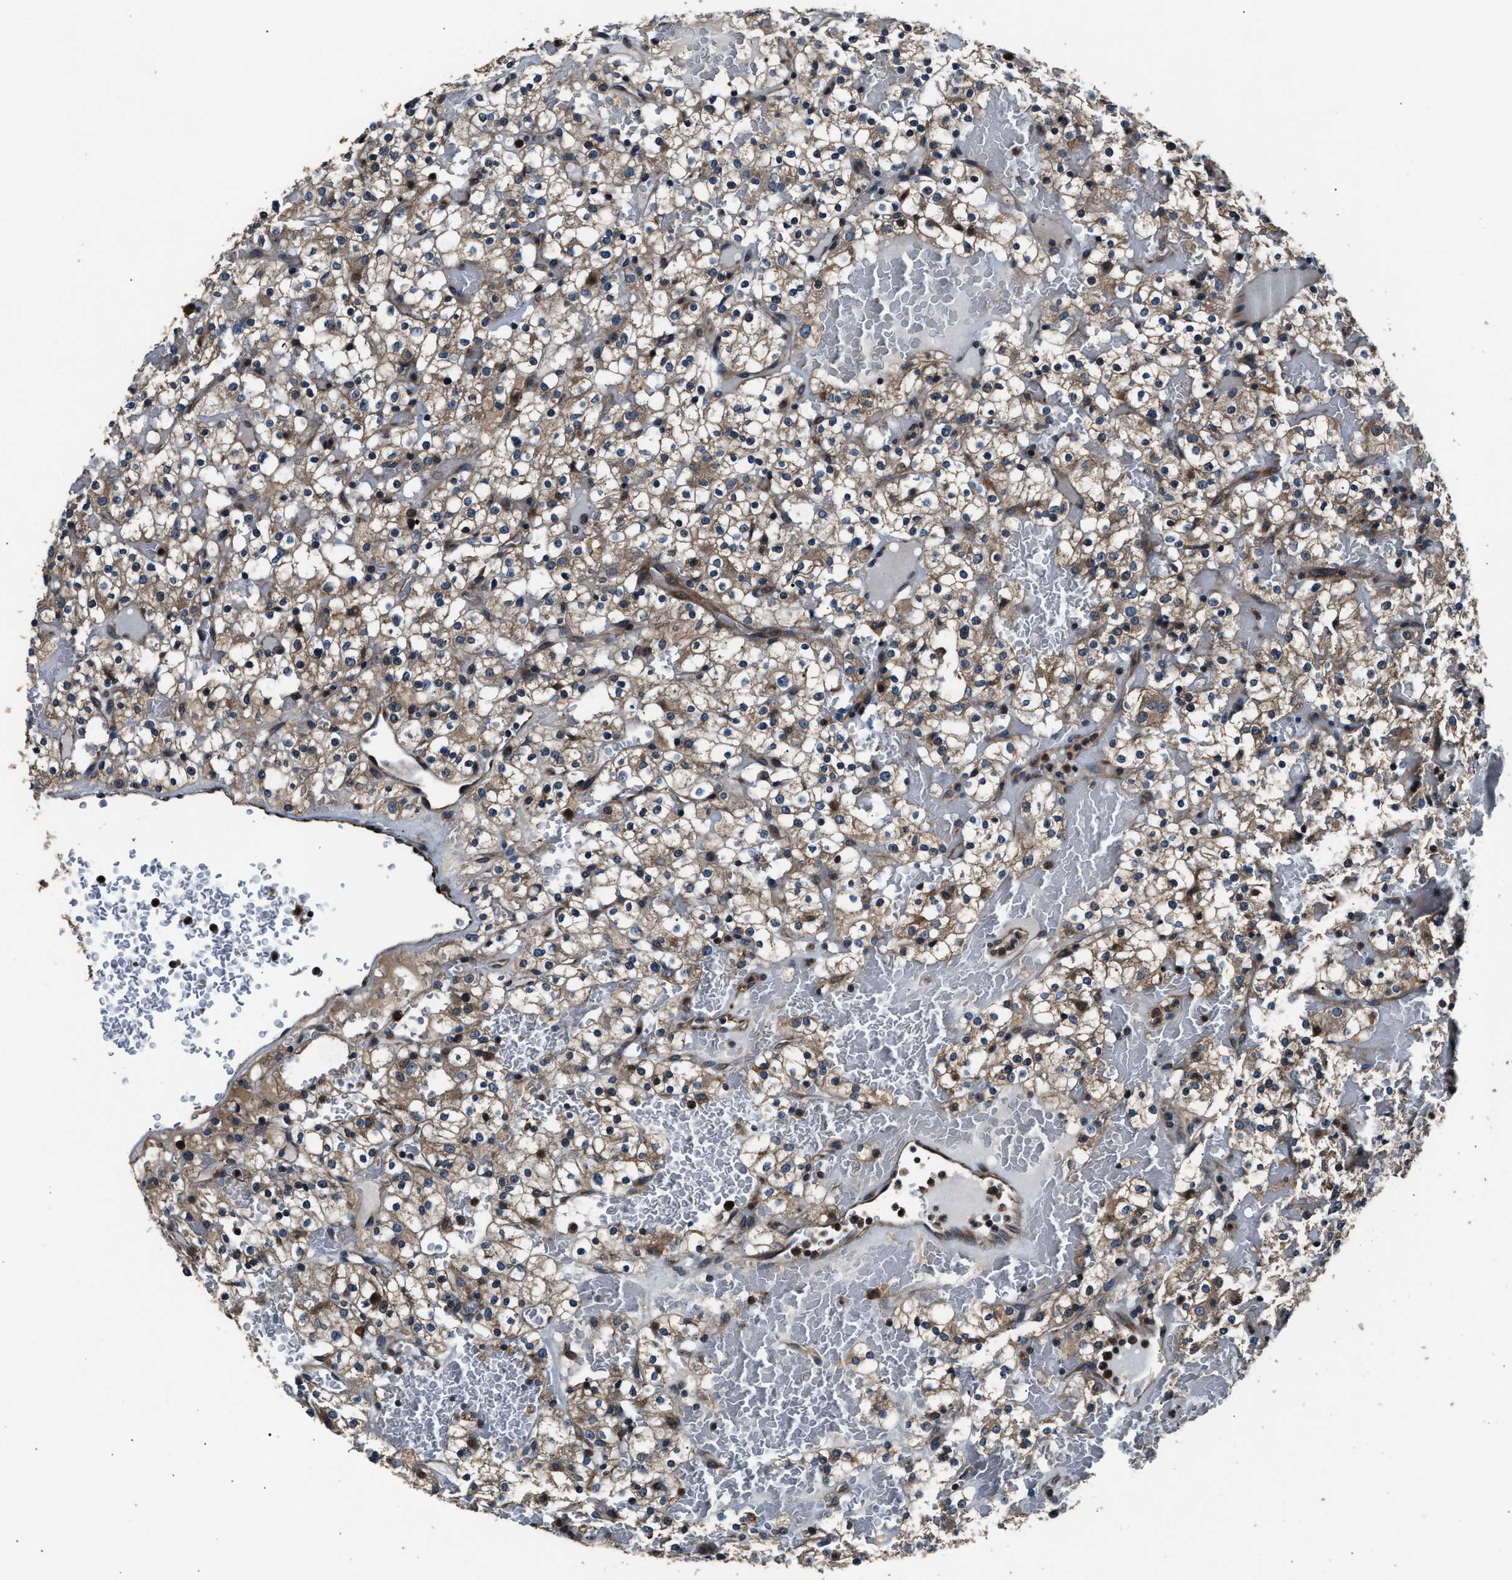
{"staining": {"intensity": "weak", "quantity": ">75%", "location": "cytoplasmic/membranous,nuclear"}, "tissue": "renal cancer", "cell_type": "Tumor cells", "image_type": "cancer", "snomed": [{"axis": "morphology", "description": "Normal tissue, NOS"}, {"axis": "morphology", "description": "Adenocarcinoma, NOS"}, {"axis": "topography", "description": "Kidney"}], "caption": "Renal cancer tissue exhibits weak cytoplasmic/membranous and nuclear staining in about >75% of tumor cells, visualized by immunohistochemistry.", "gene": "IMPDH2", "patient": {"sex": "female", "age": 72}}